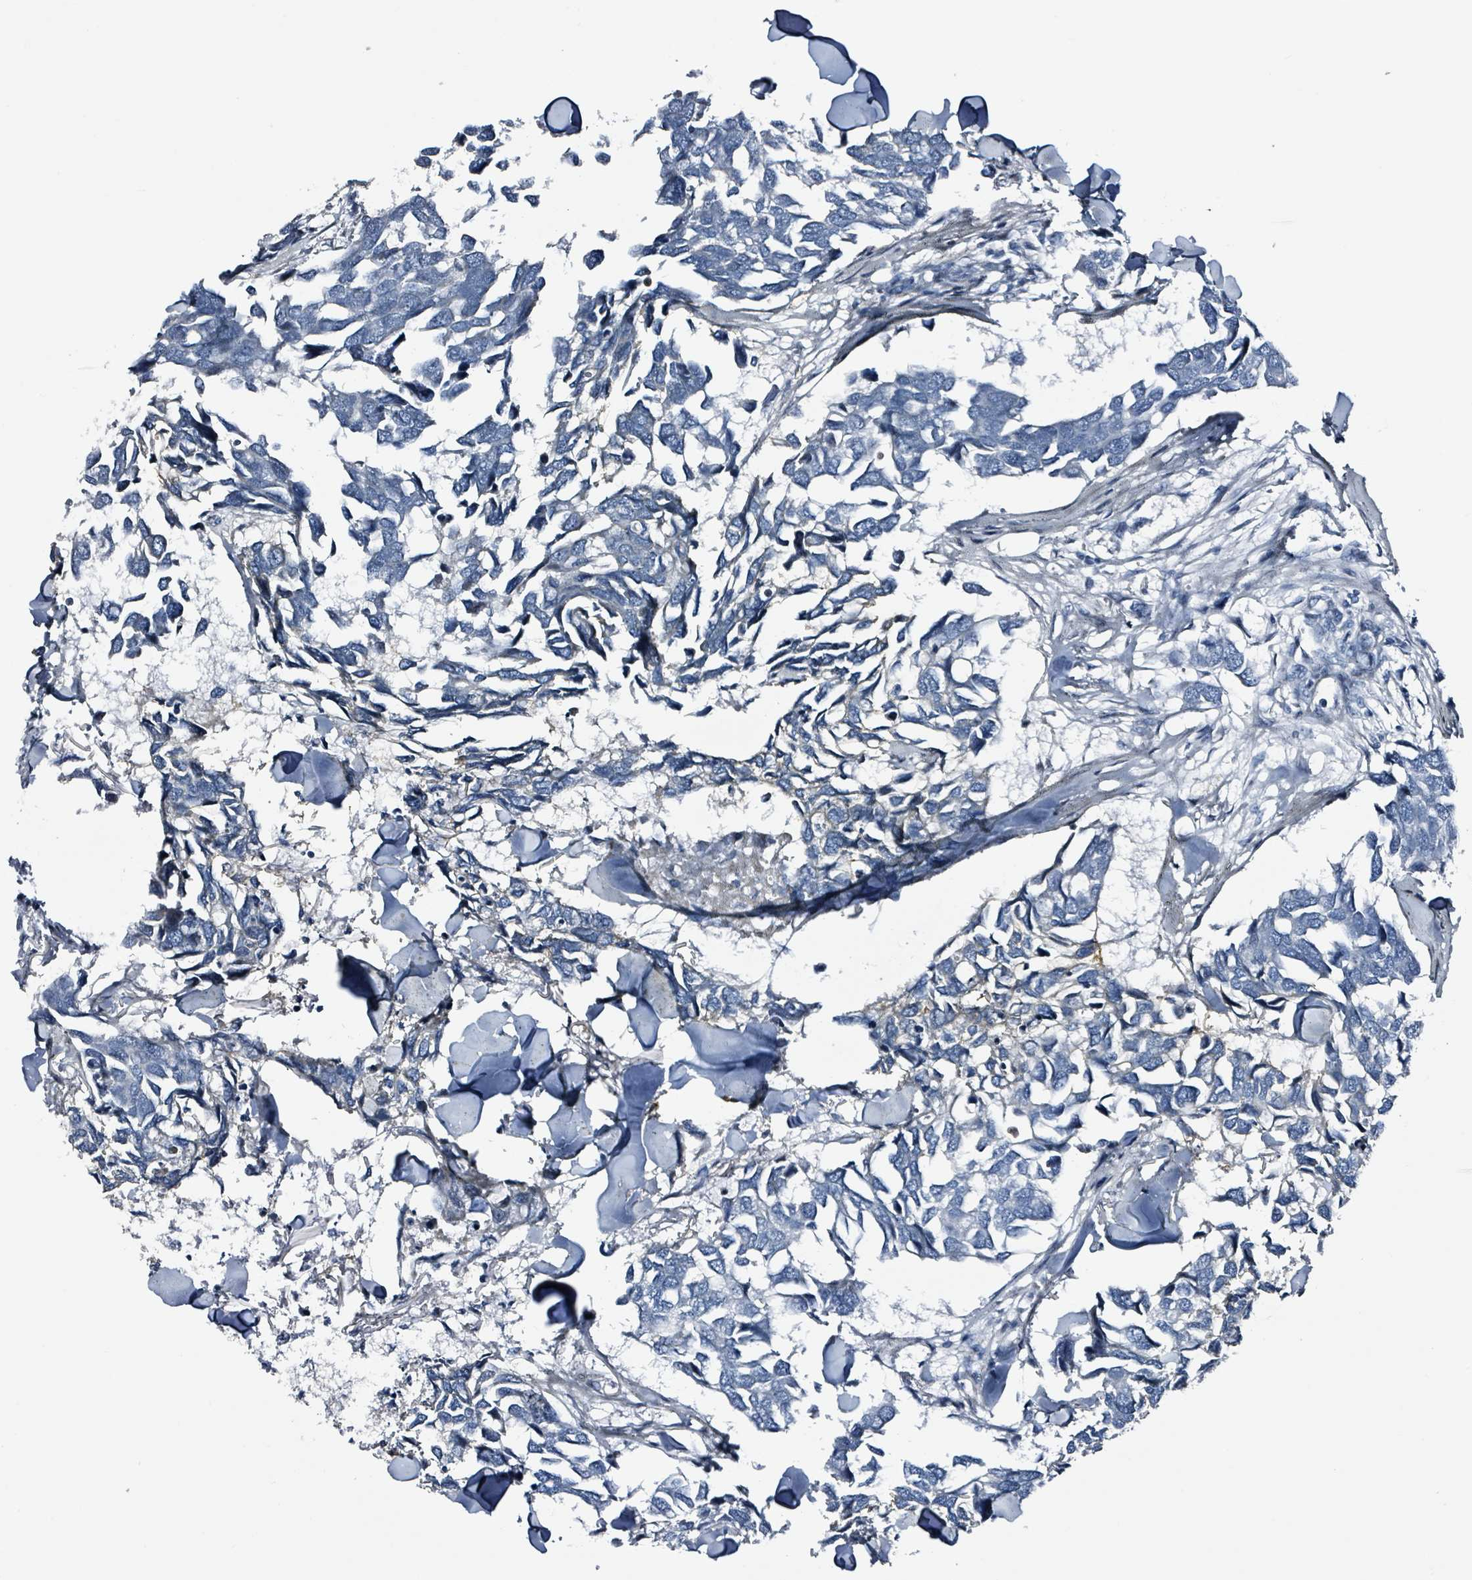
{"staining": {"intensity": "negative", "quantity": "none", "location": "none"}, "tissue": "breast cancer", "cell_type": "Tumor cells", "image_type": "cancer", "snomed": [{"axis": "morphology", "description": "Duct carcinoma"}, {"axis": "topography", "description": "Breast"}], "caption": "The micrograph demonstrates no significant expression in tumor cells of breast cancer.", "gene": "CA9", "patient": {"sex": "female", "age": 83}}